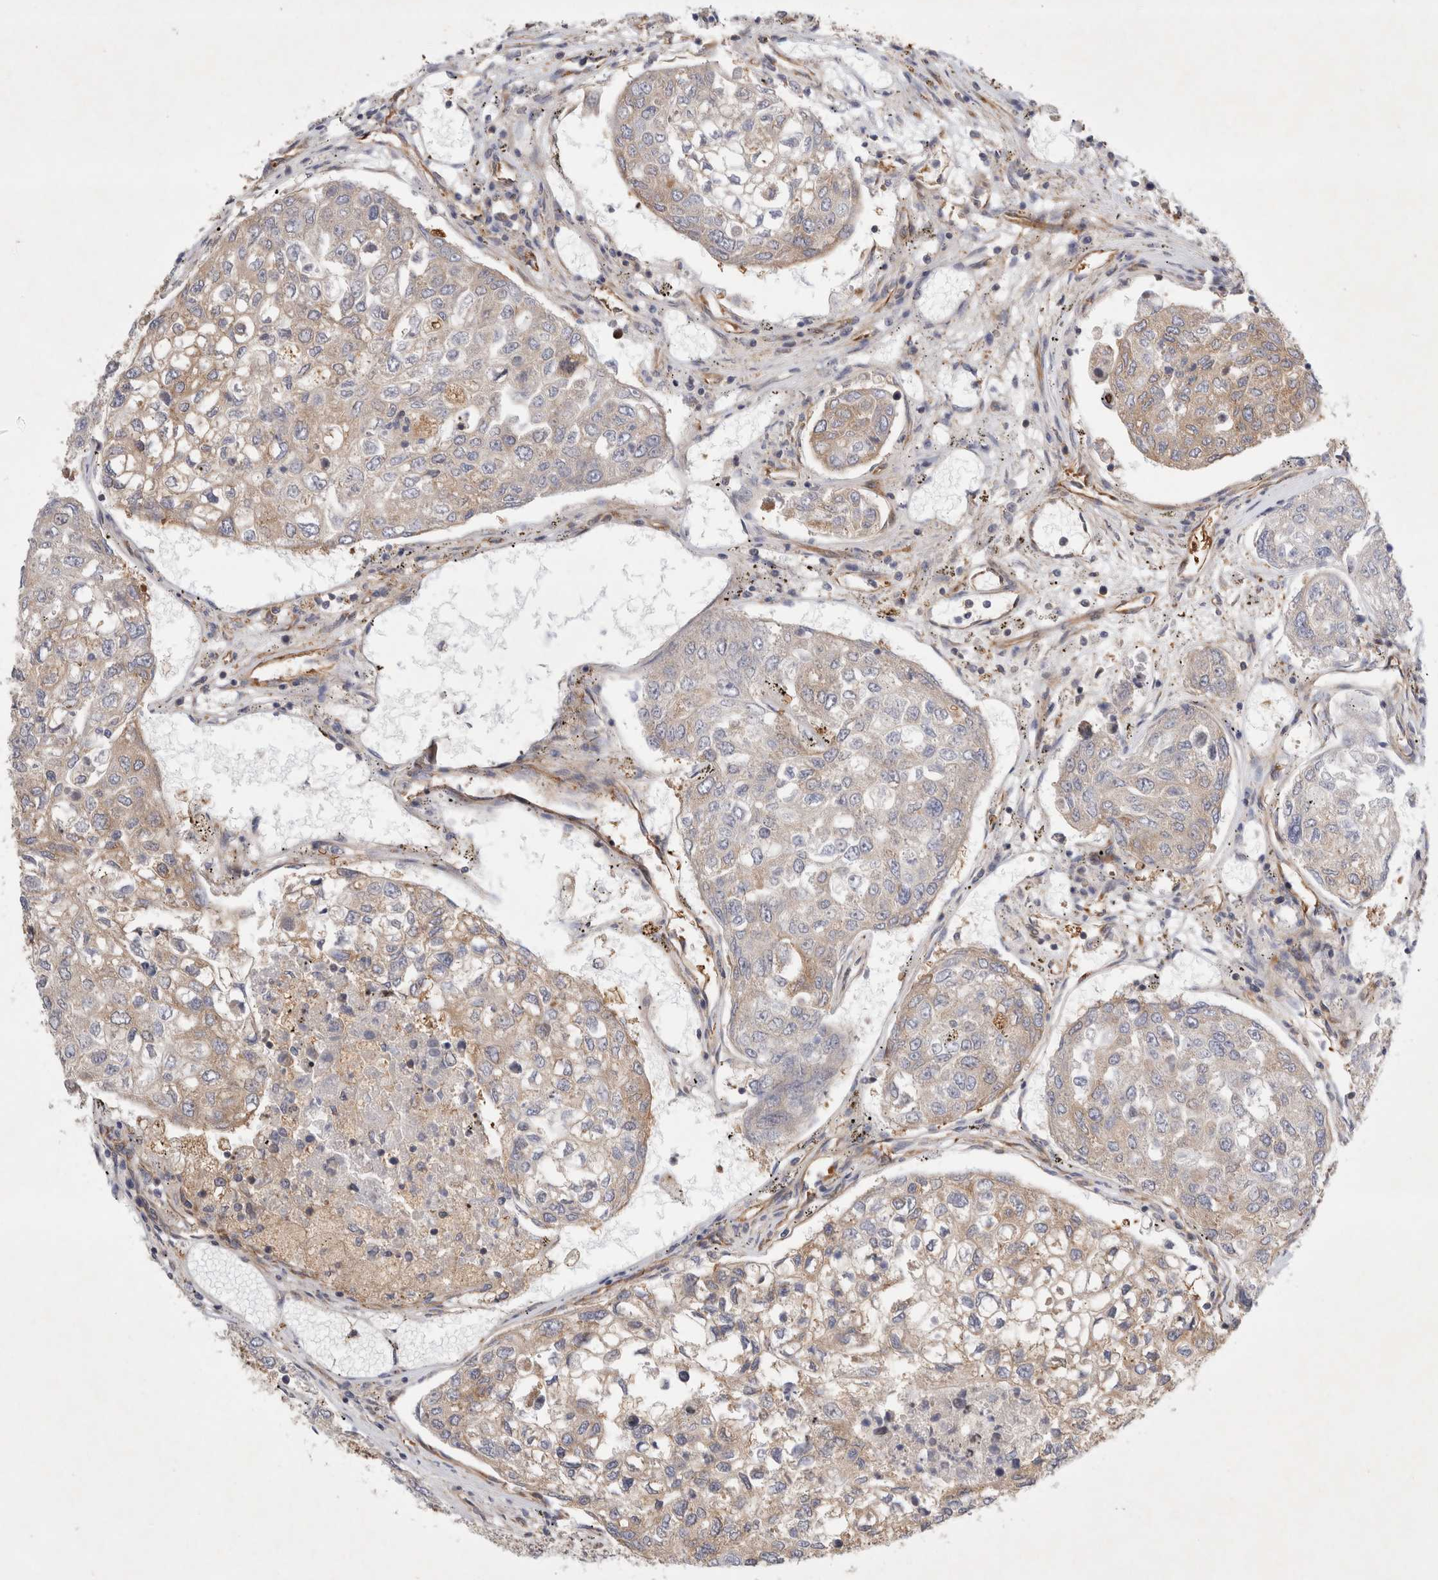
{"staining": {"intensity": "weak", "quantity": ">75%", "location": "cytoplasmic/membranous"}, "tissue": "urothelial cancer", "cell_type": "Tumor cells", "image_type": "cancer", "snomed": [{"axis": "morphology", "description": "Urothelial carcinoma, High grade"}, {"axis": "topography", "description": "Lymph node"}, {"axis": "topography", "description": "Urinary bladder"}], "caption": "IHC photomicrograph of neoplastic tissue: urothelial cancer stained using immunohistochemistry shows low levels of weak protein expression localized specifically in the cytoplasmic/membranous of tumor cells, appearing as a cytoplasmic/membranous brown color.", "gene": "GPR150", "patient": {"sex": "male", "age": 51}}